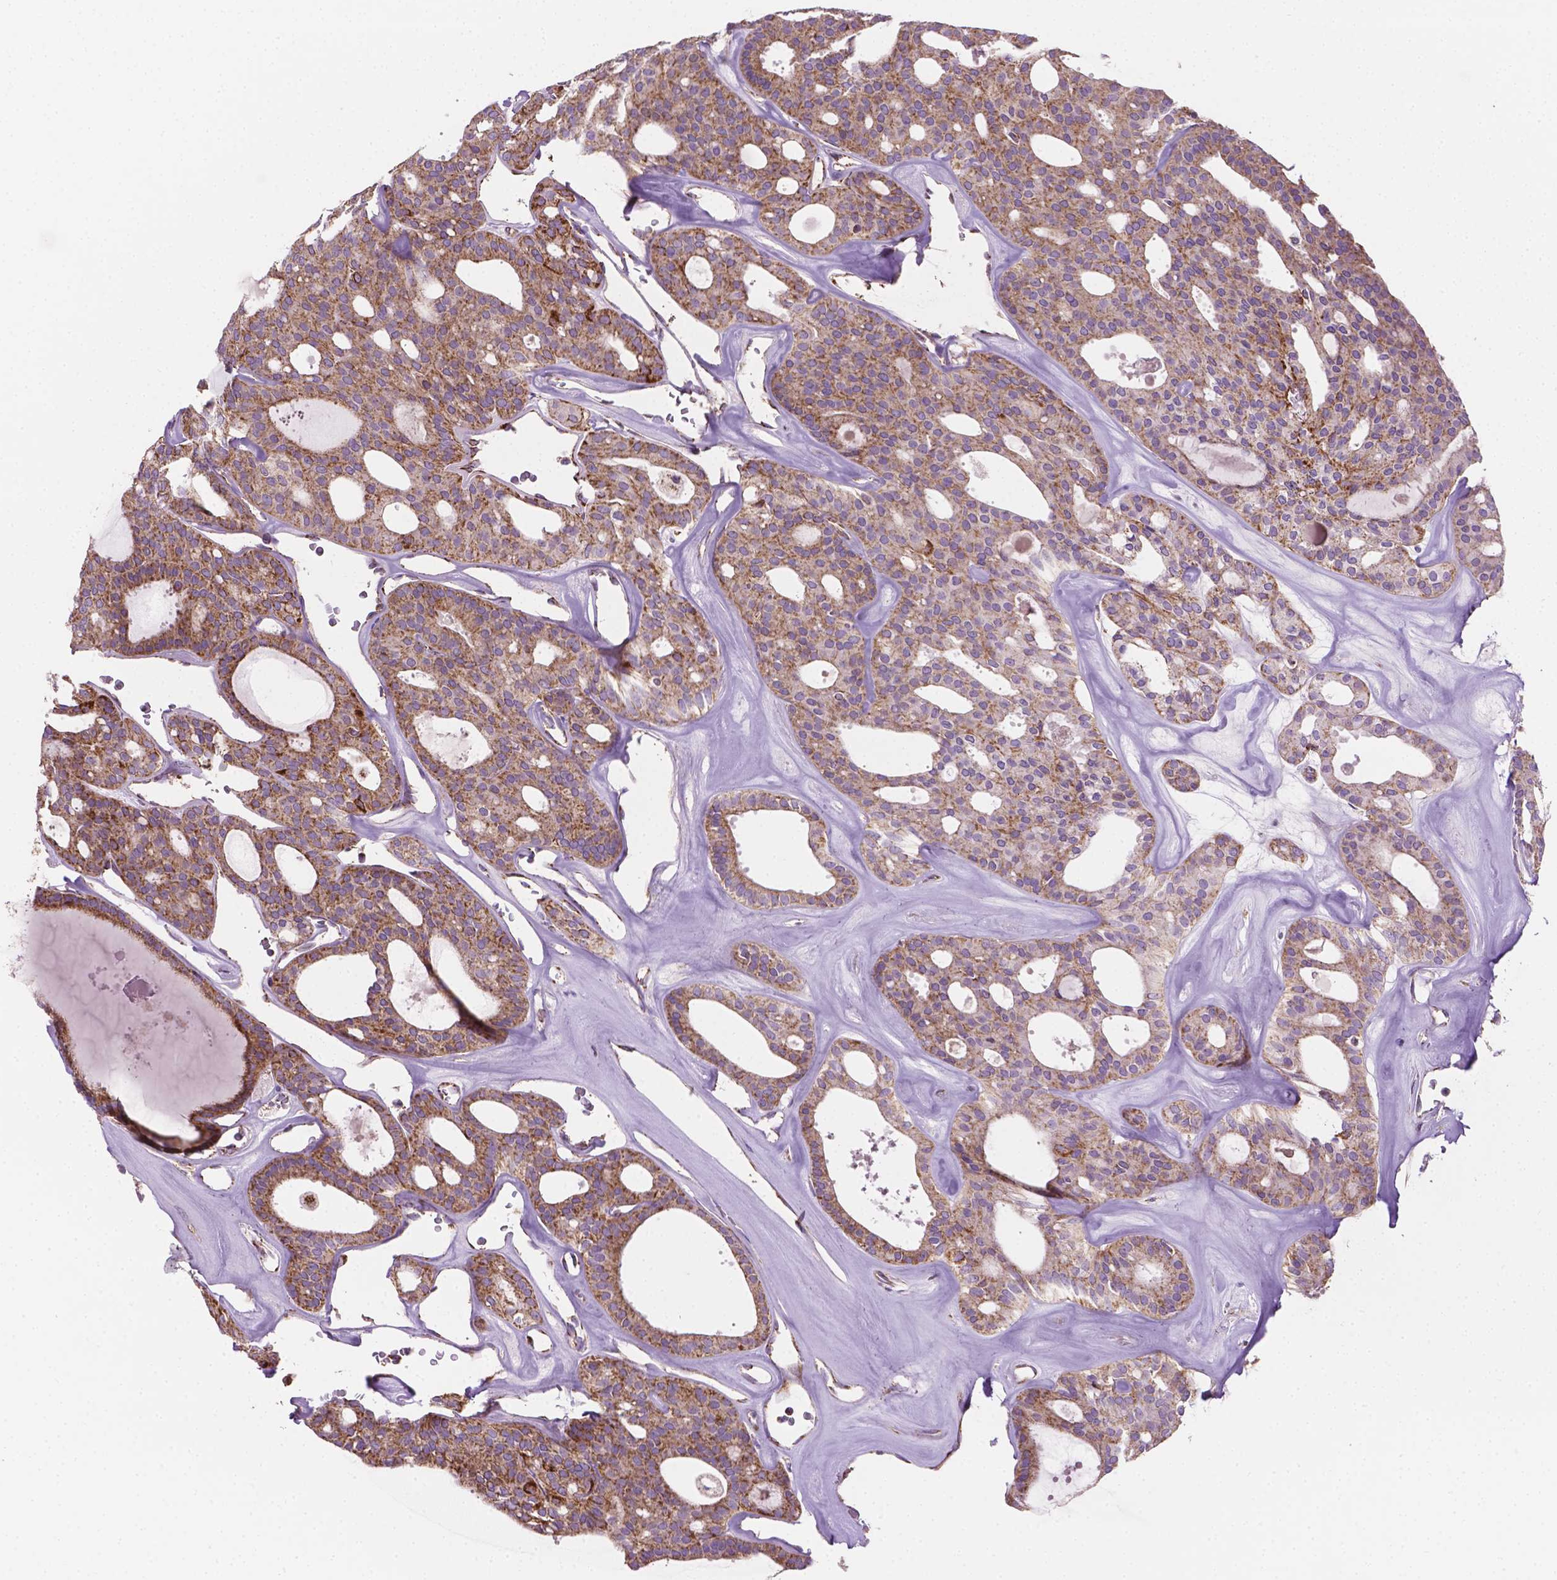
{"staining": {"intensity": "moderate", "quantity": ">75%", "location": "cytoplasmic/membranous"}, "tissue": "thyroid cancer", "cell_type": "Tumor cells", "image_type": "cancer", "snomed": [{"axis": "morphology", "description": "Follicular adenoma carcinoma, NOS"}, {"axis": "topography", "description": "Thyroid gland"}], "caption": "Protein positivity by immunohistochemistry (IHC) reveals moderate cytoplasmic/membranous positivity in approximately >75% of tumor cells in thyroid cancer (follicular adenoma carcinoma). Ihc stains the protein in brown and the nuclei are stained blue.", "gene": "PIBF1", "patient": {"sex": "male", "age": 75}}